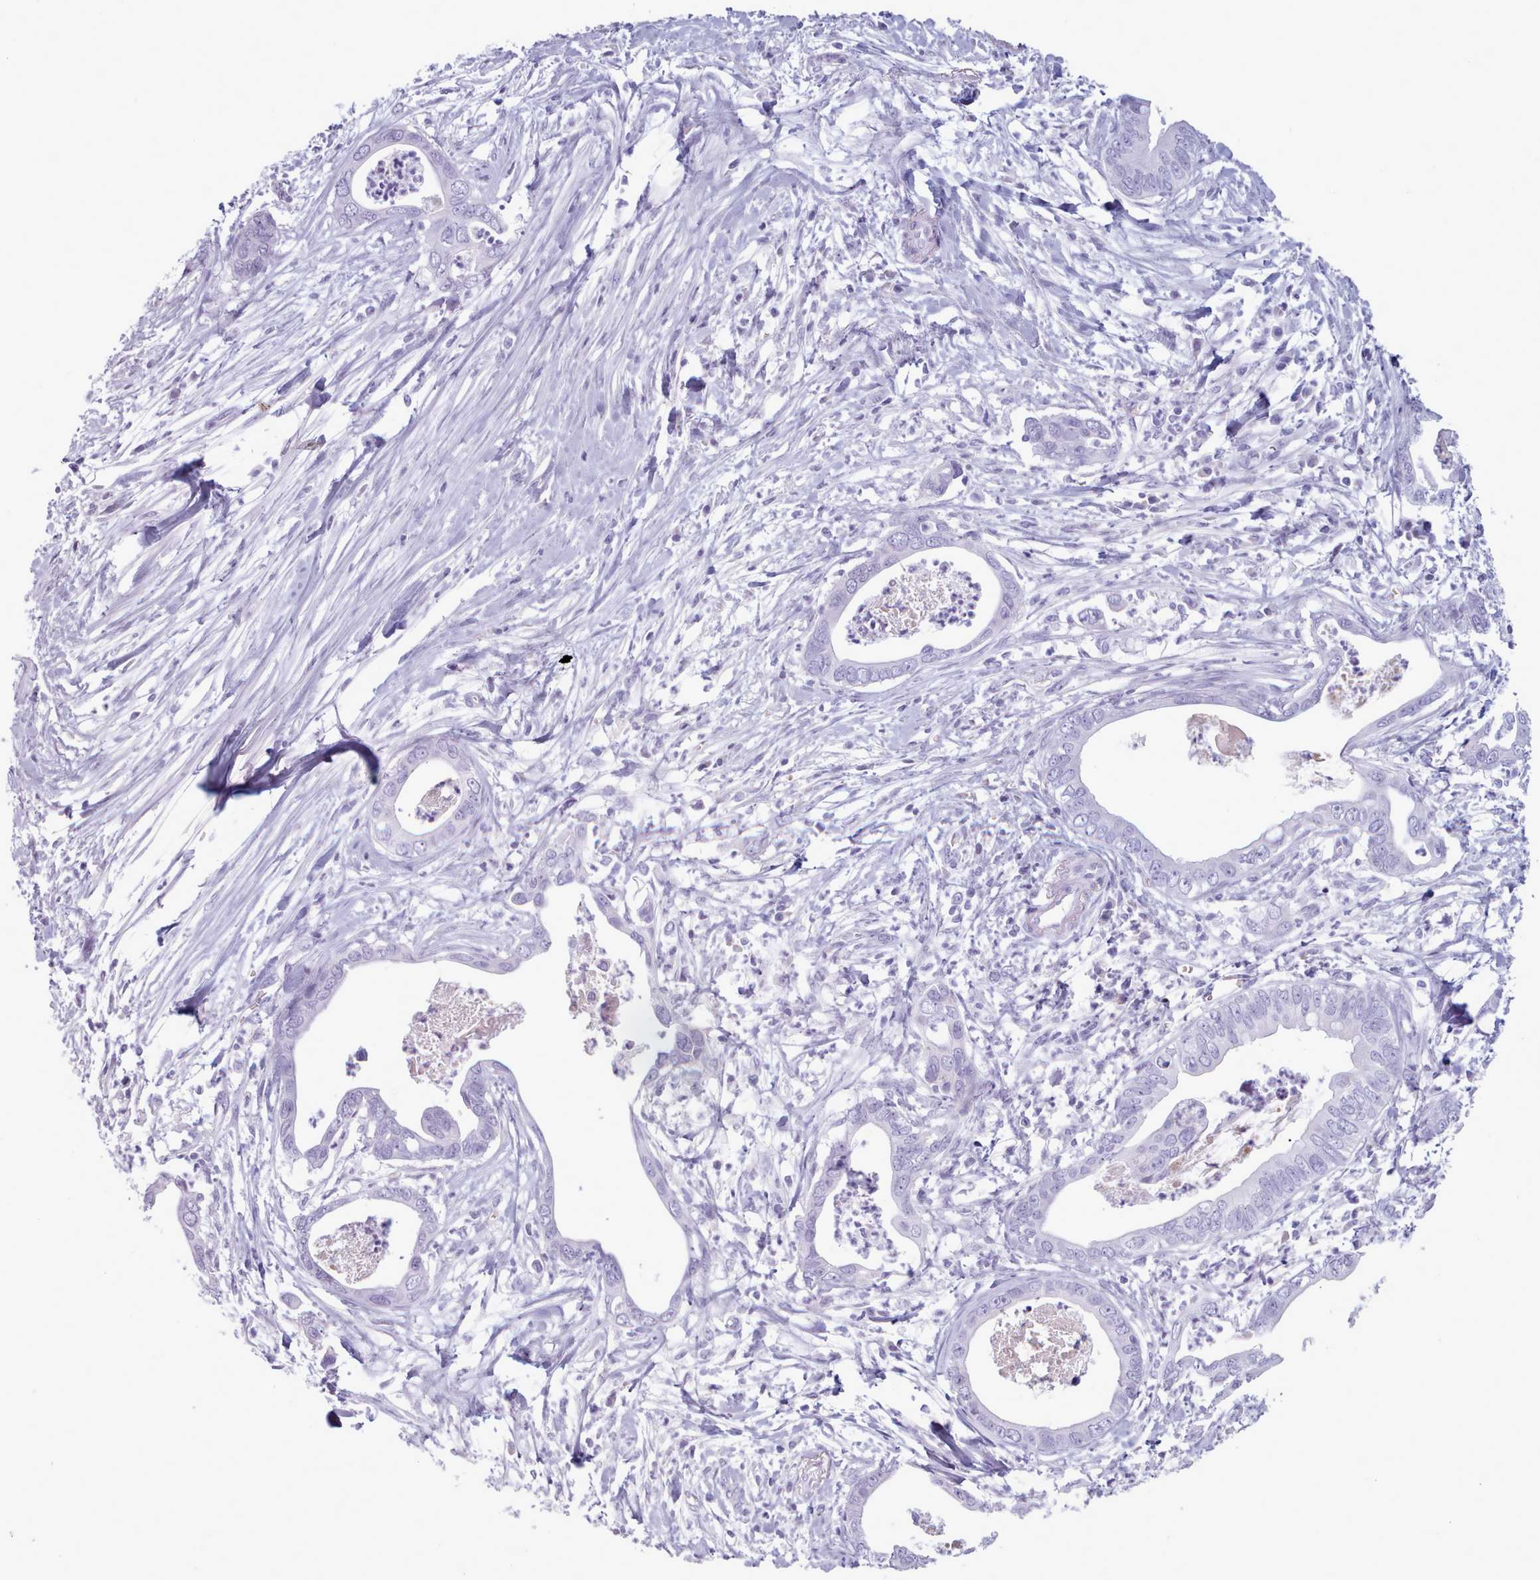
{"staining": {"intensity": "negative", "quantity": "none", "location": "none"}, "tissue": "pancreatic cancer", "cell_type": "Tumor cells", "image_type": "cancer", "snomed": [{"axis": "morphology", "description": "Adenocarcinoma, NOS"}, {"axis": "topography", "description": "Pancreas"}], "caption": "IHC image of neoplastic tissue: human pancreatic cancer stained with DAB (3,3'-diaminobenzidine) displays no significant protein staining in tumor cells. (DAB (3,3'-diaminobenzidine) immunohistochemistry (IHC) visualized using brightfield microscopy, high magnification).", "gene": "ZNF43", "patient": {"sex": "male", "age": 75}}